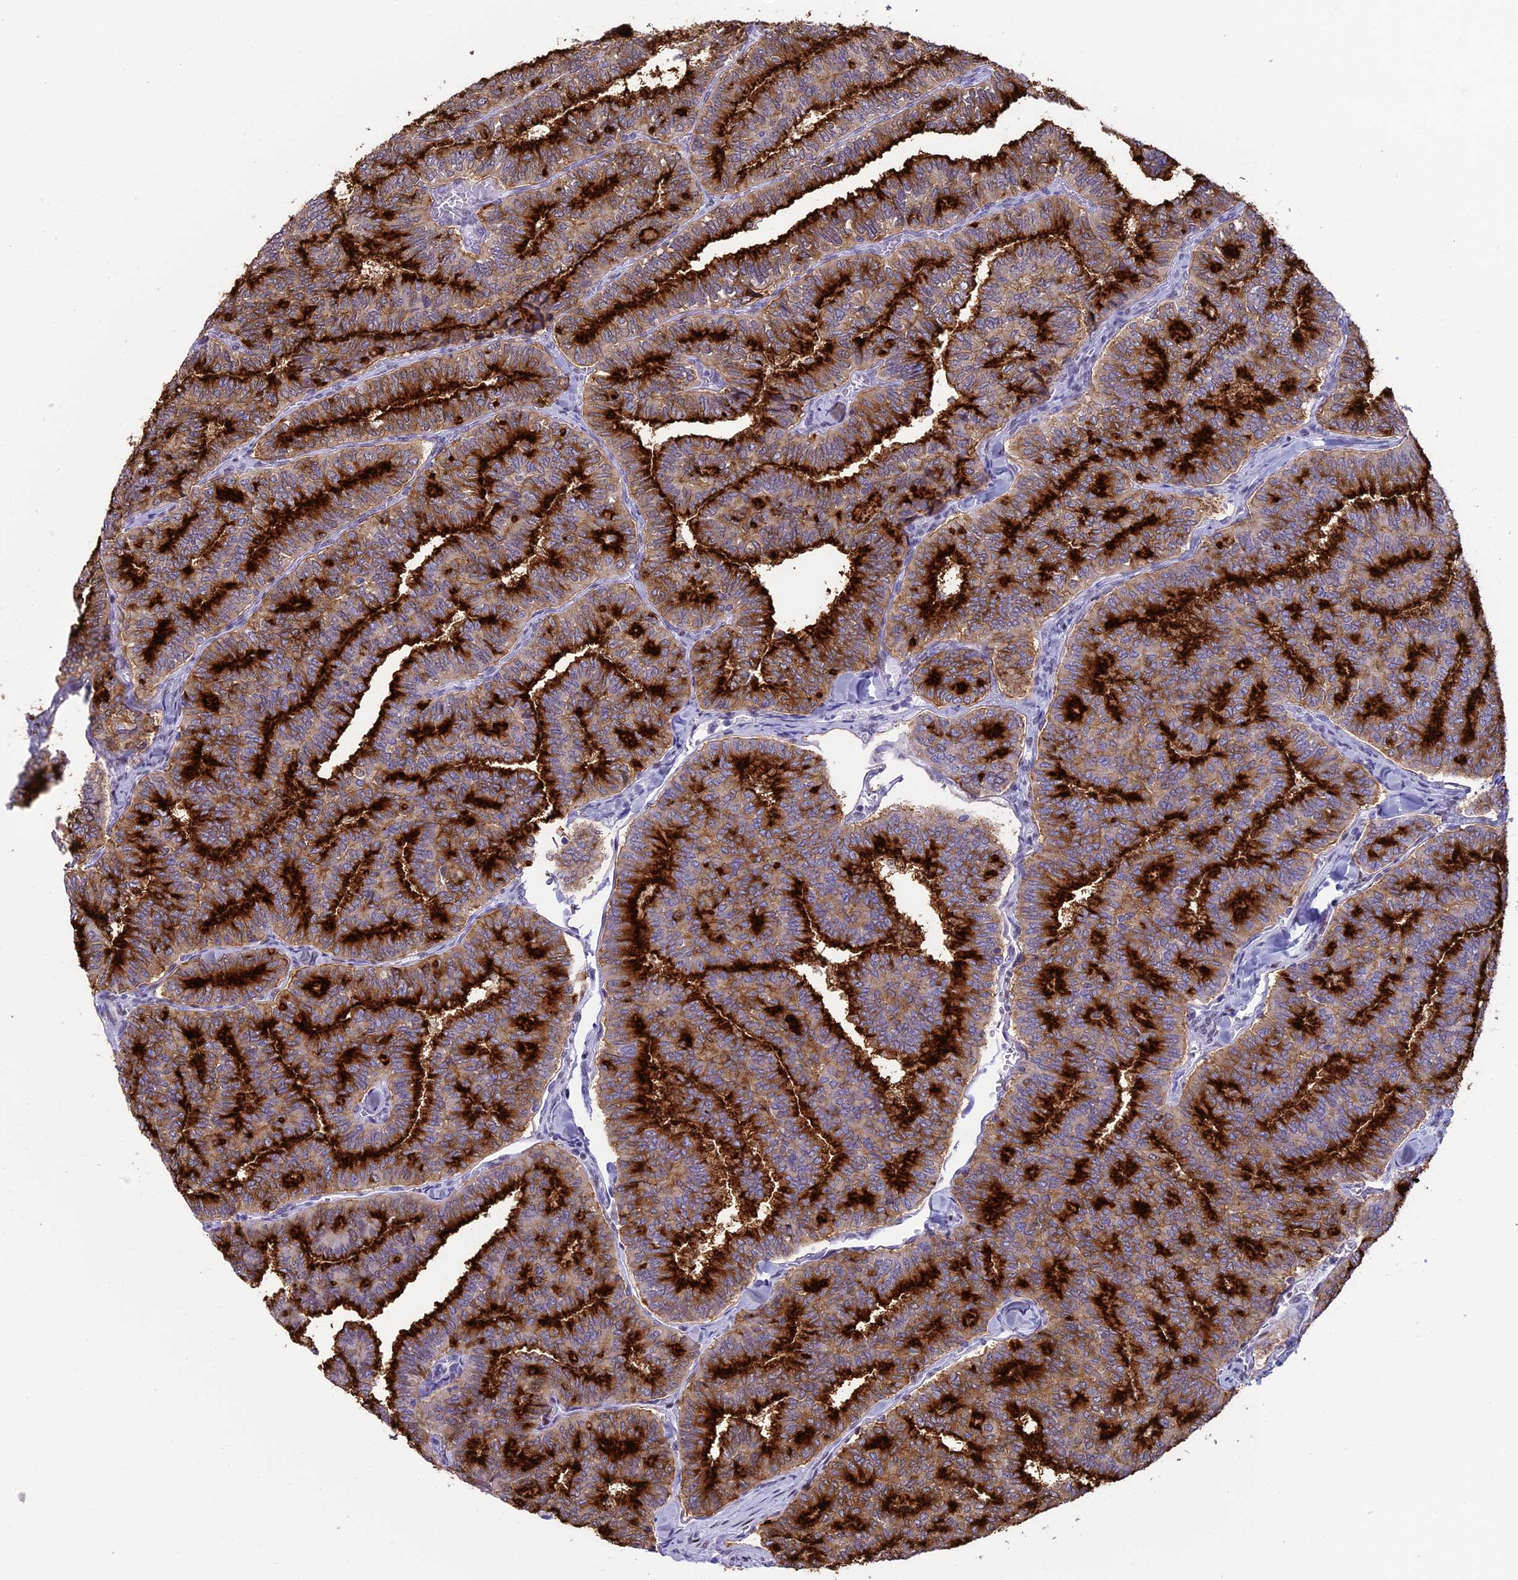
{"staining": {"intensity": "strong", "quantity": ">75%", "location": "cytoplasmic/membranous"}, "tissue": "thyroid cancer", "cell_type": "Tumor cells", "image_type": "cancer", "snomed": [{"axis": "morphology", "description": "Papillary adenocarcinoma, NOS"}, {"axis": "topography", "description": "Thyroid gland"}], "caption": "Immunohistochemical staining of thyroid cancer (papillary adenocarcinoma) displays high levels of strong cytoplasmic/membranous protein positivity in about >75% of tumor cells.", "gene": "SPIRE2", "patient": {"sex": "female", "age": 35}}